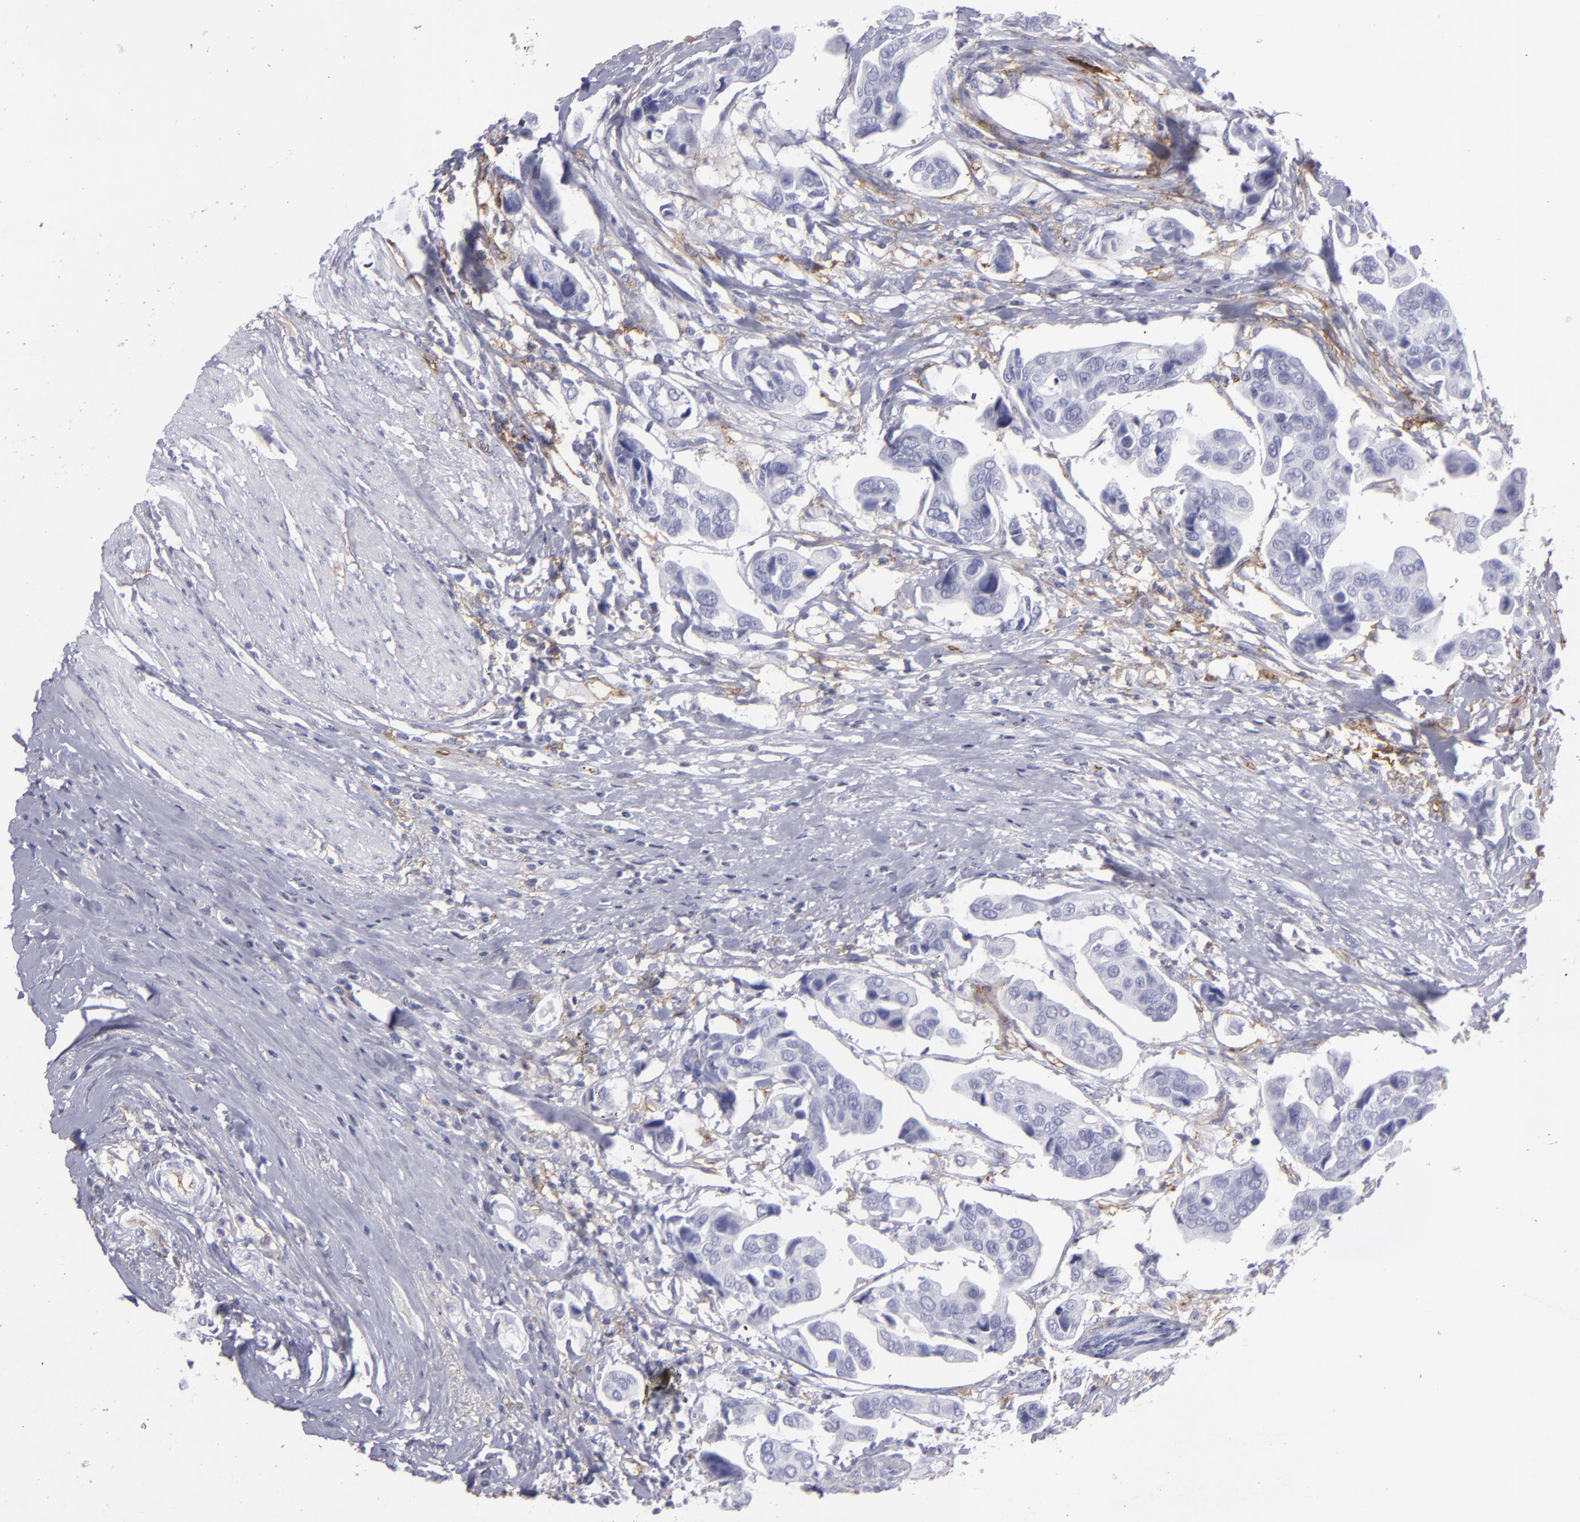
{"staining": {"intensity": "negative", "quantity": "none", "location": "none"}, "tissue": "urothelial cancer", "cell_type": "Tumor cells", "image_type": "cancer", "snomed": [{"axis": "morphology", "description": "Adenocarcinoma, NOS"}, {"axis": "topography", "description": "Urinary bladder"}], "caption": "Immunohistochemical staining of urothelial cancer exhibits no significant expression in tumor cells. (Brightfield microscopy of DAB (3,3'-diaminobenzidine) immunohistochemistry (IHC) at high magnification).", "gene": "ACE", "patient": {"sex": "male", "age": 61}}